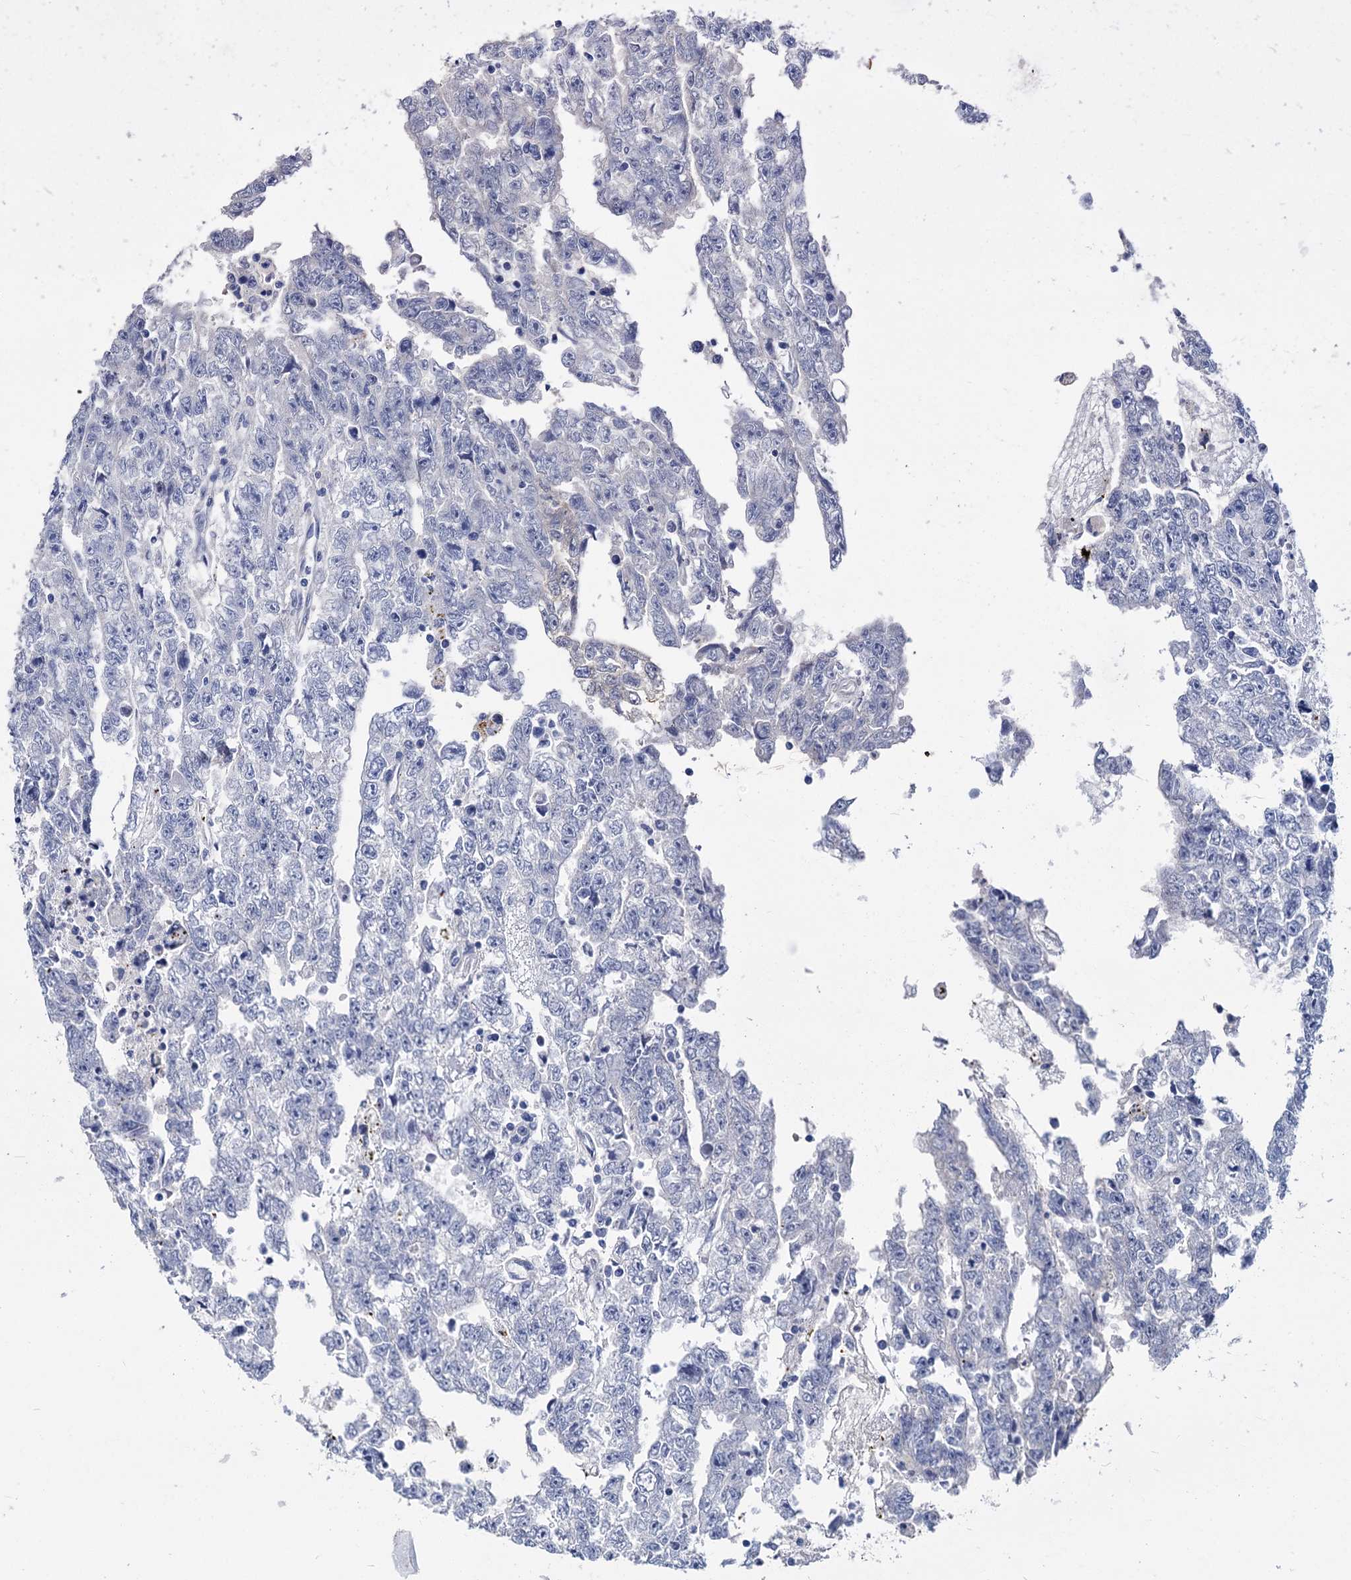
{"staining": {"intensity": "negative", "quantity": "none", "location": "none"}, "tissue": "testis cancer", "cell_type": "Tumor cells", "image_type": "cancer", "snomed": [{"axis": "morphology", "description": "Carcinoma, Embryonal, NOS"}, {"axis": "topography", "description": "Testis"}], "caption": "Immunohistochemical staining of human testis cancer (embryonal carcinoma) displays no significant expression in tumor cells.", "gene": "GSTM3", "patient": {"sex": "male", "age": 25}}